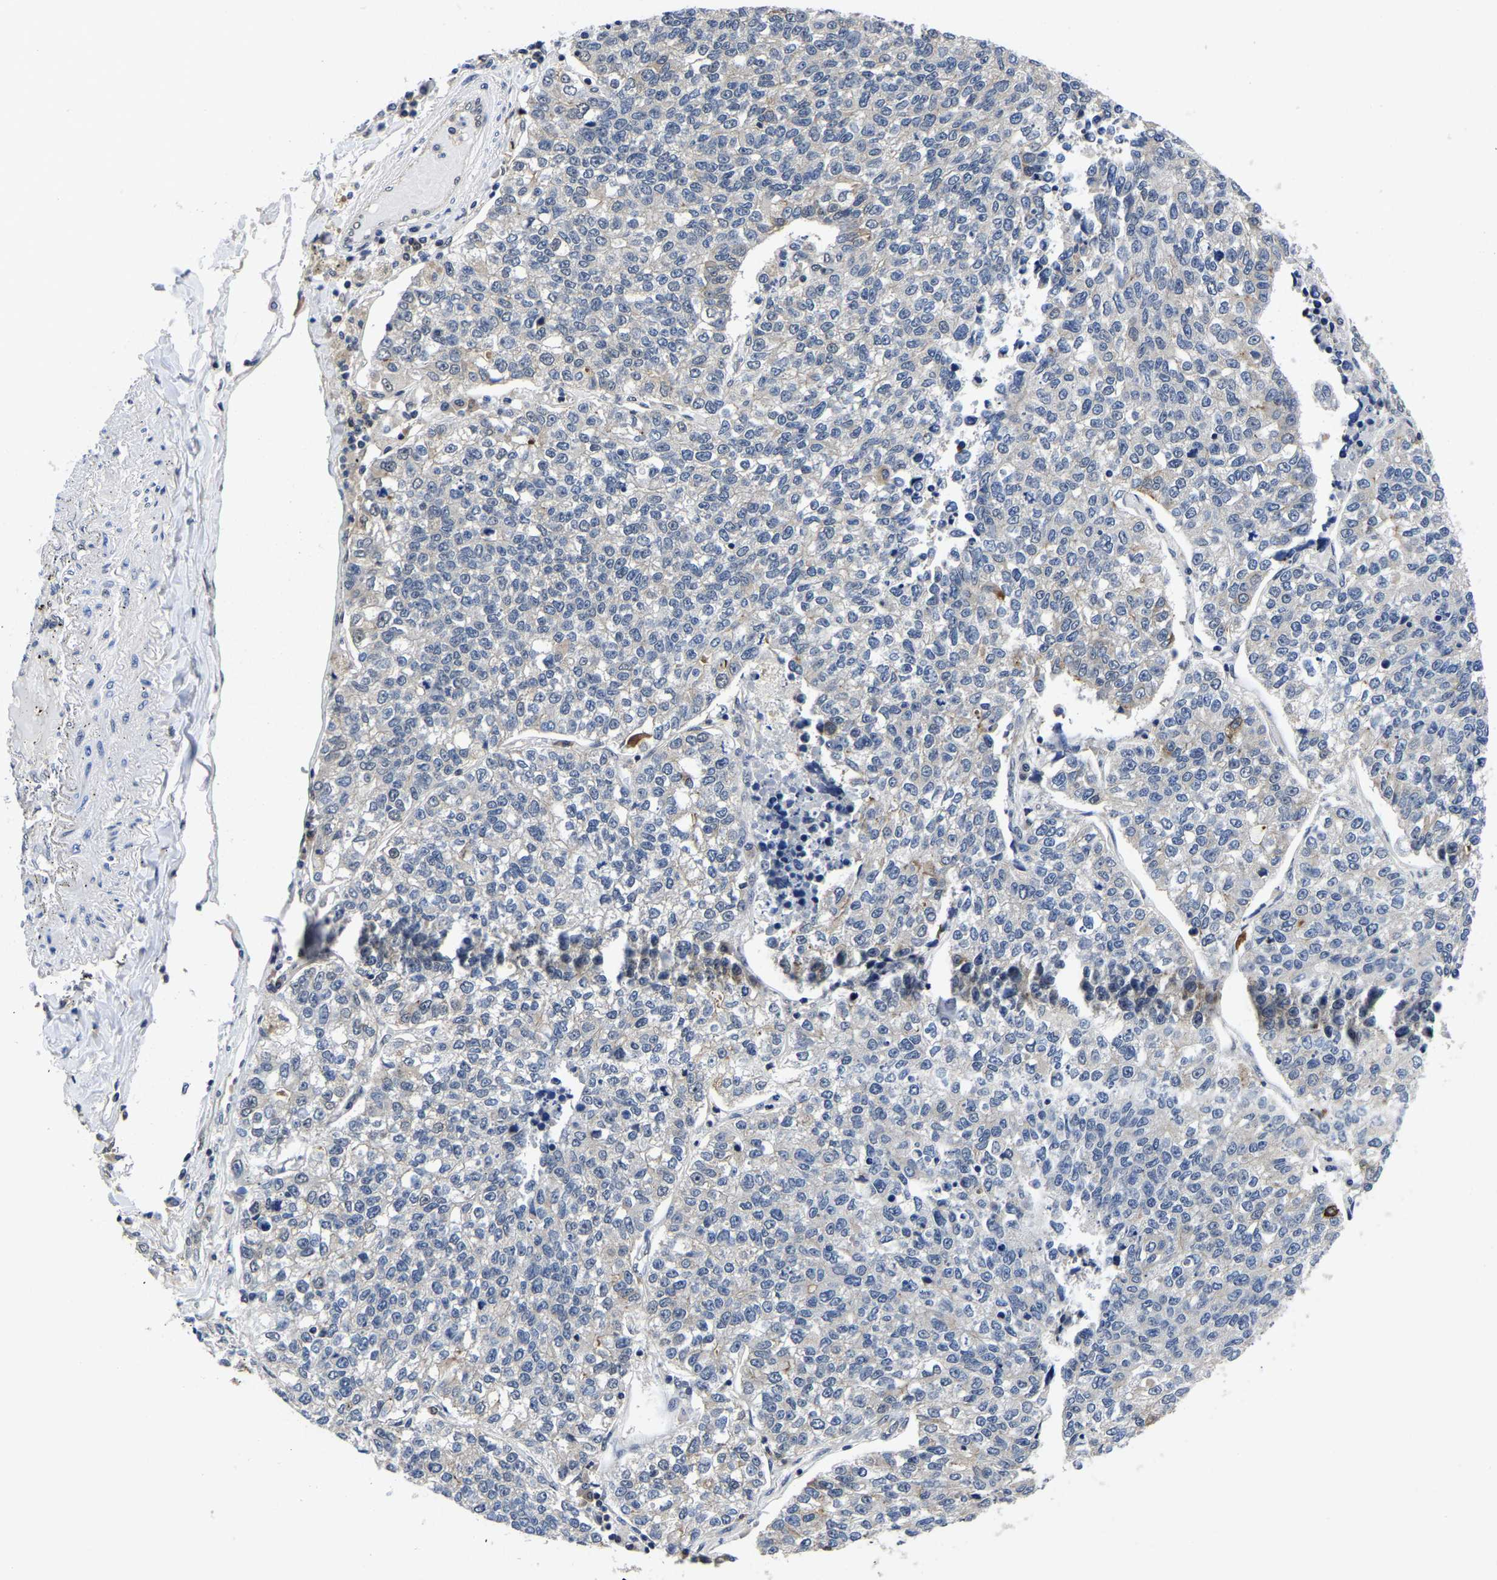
{"staining": {"intensity": "negative", "quantity": "none", "location": "none"}, "tissue": "lung cancer", "cell_type": "Tumor cells", "image_type": "cancer", "snomed": [{"axis": "morphology", "description": "Adenocarcinoma, NOS"}, {"axis": "topography", "description": "Lung"}], "caption": "Immunohistochemistry photomicrograph of lung adenocarcinoma stained for a protein (brown), which shows no expression in tumor cells.", "gene": "MCOLN2", "patient": {"sex": "male", "age": 49}}